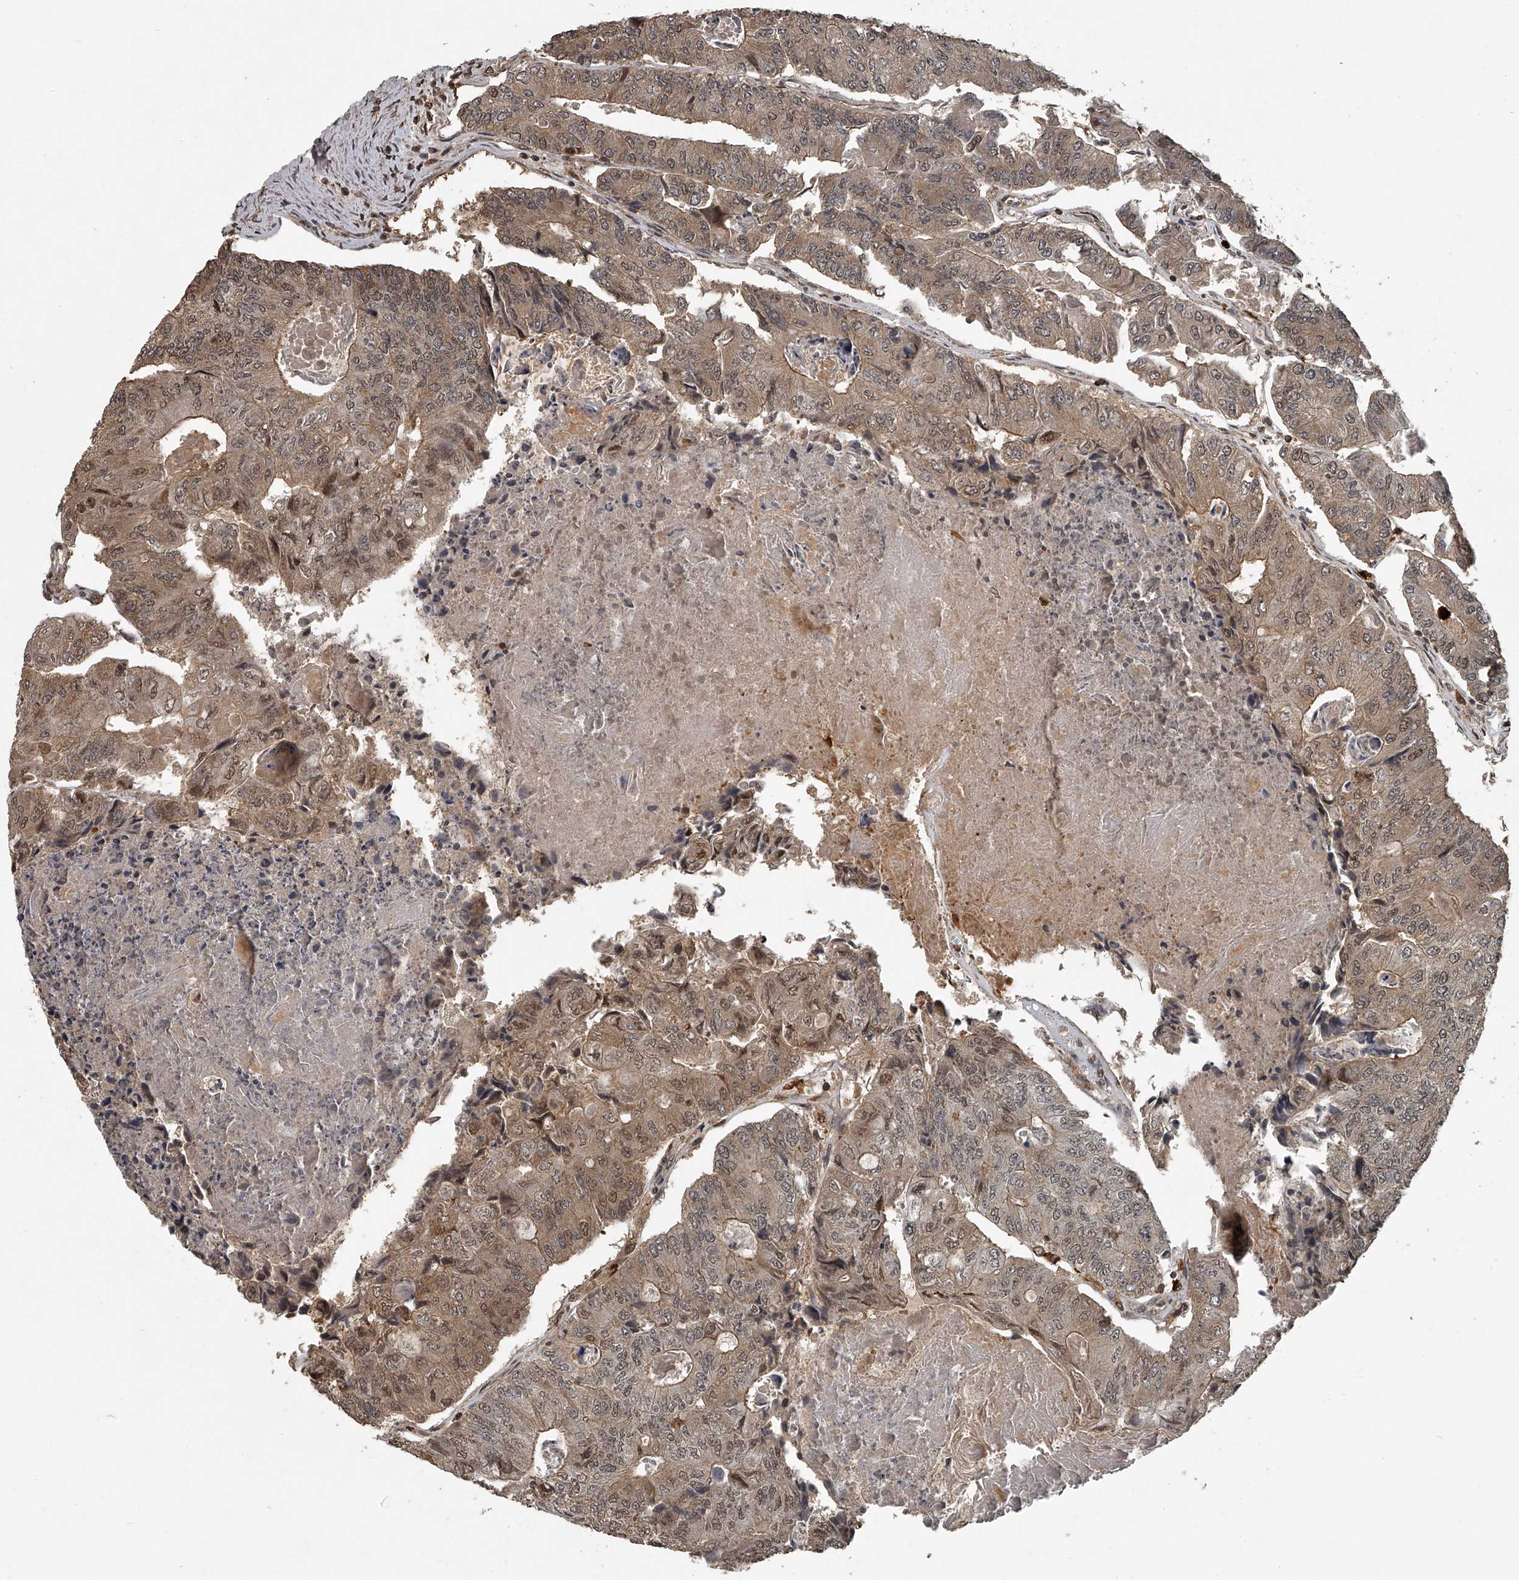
{"staining": {"intensity": "moderate", "quantity": ">75%", "location": "cytoplasmic/membranous,nuclear"}, "tissue": "colorectal cancer", "cell_type": "Tumor cells", "image_type": "cancer", "snomed": [{"axis": "morphology", "description": "Adenocarcinoma, NOS"}, {"axis": "topography", "description": "Colon"}], "caption": "This is a micrograph of immunohistochemistry (IHC) staining of colorectal adenocarcinoma, which shows moderate staining in the cytoplasmic/membranous and nuclear of tumor cells.", "gene": "PLEKHG1", "patient": {"sex": "female", "age": 67}}